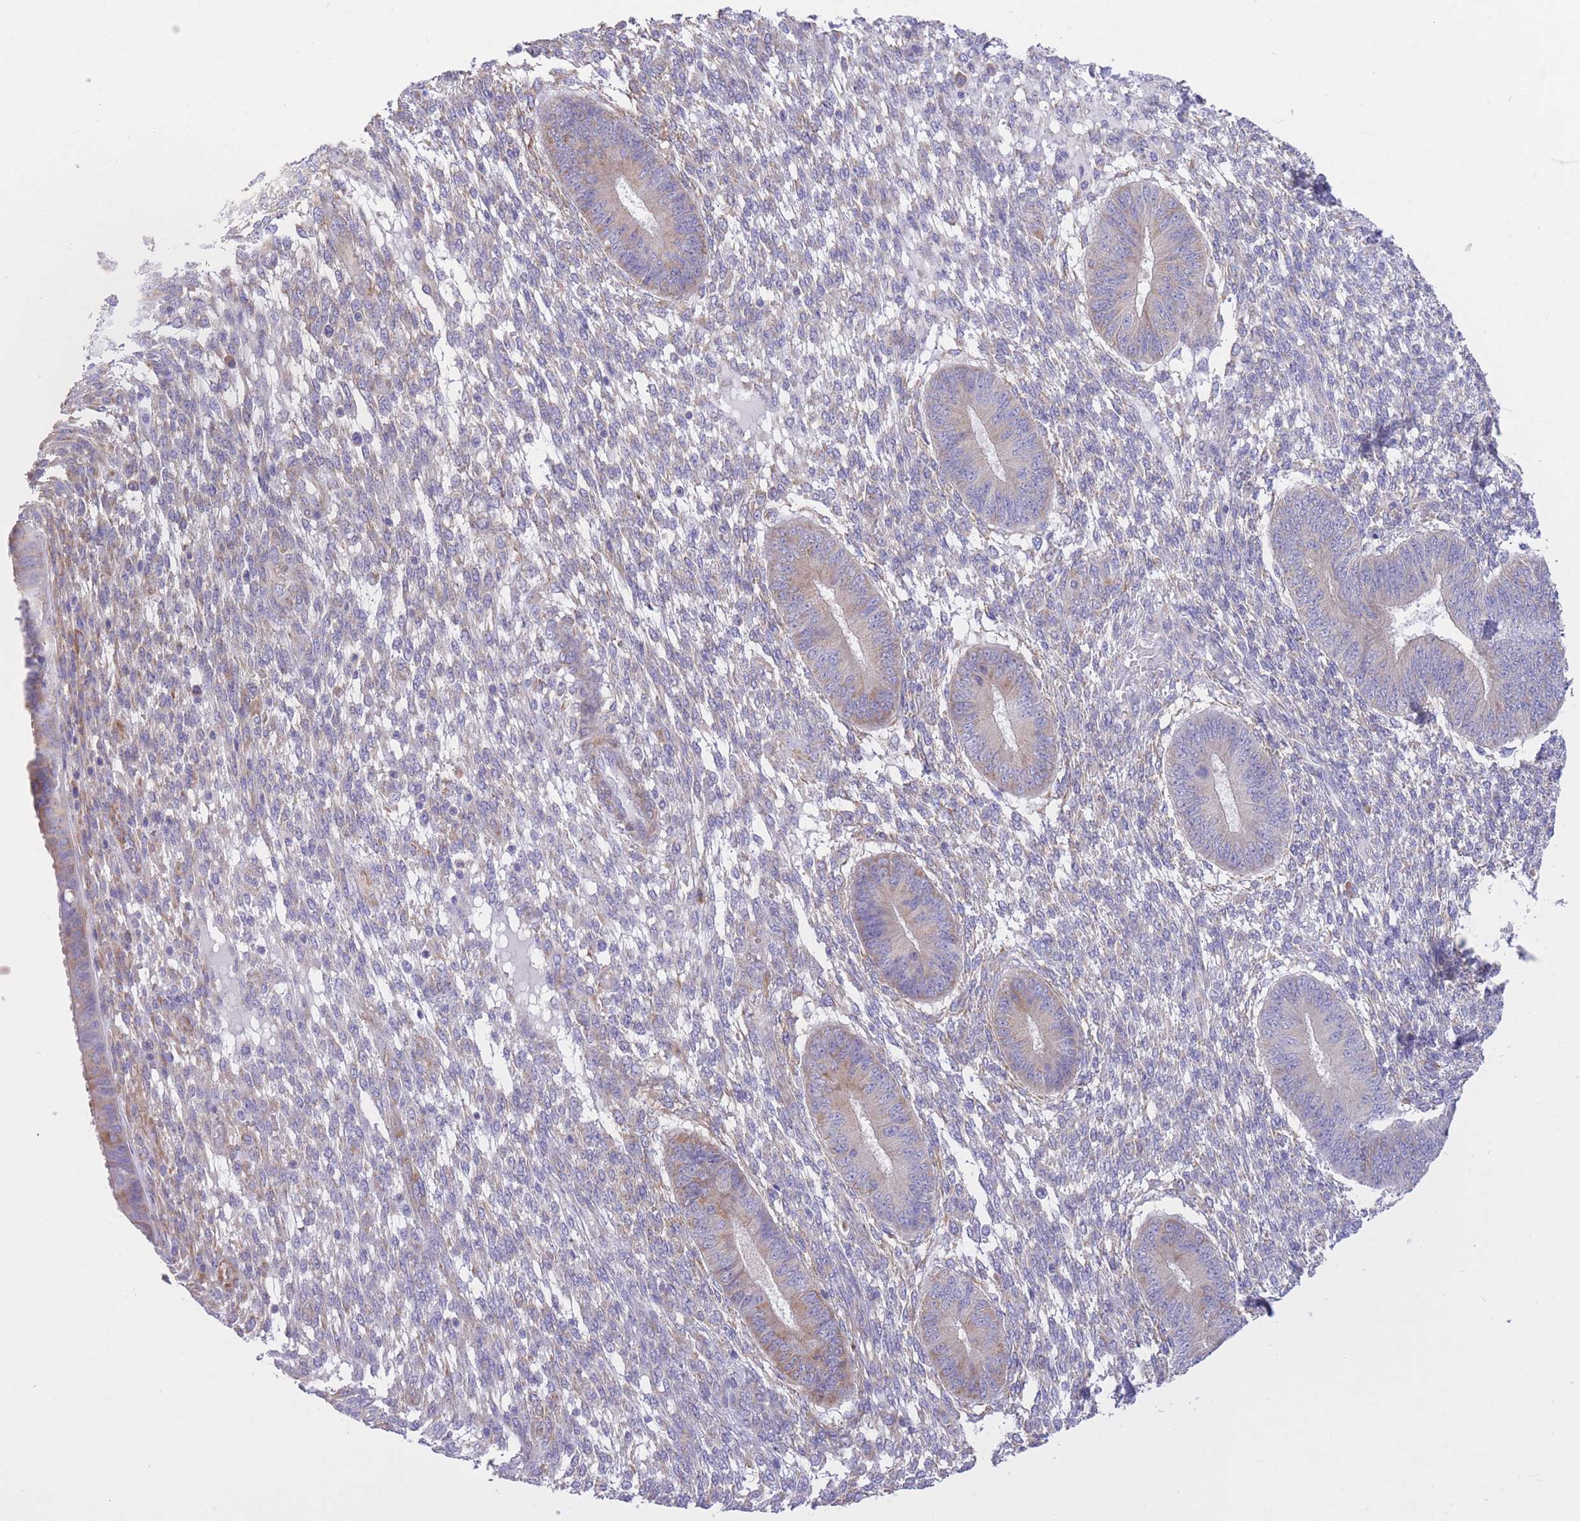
{"staining": {"intensity": "weak", "quantity": "<25%", "location": "cytoplasmic/membranous"}, "tissue": "endometrium", "cell_type": "Cells in endometrial stroma", "image_type": "normal", "snomed": [{"axis": "morphology", "description": "Normal tissue, NOS"}, {"axis": "topography", "description": "Endometrium"}], "caption": "This is a photomicrograph of immunohistochemistry staining of benign endometrium, which shows no positivity in cells in endometrial stroma.", "gene": "ZNF501", "patient": {"sex": "female", "age": 49}}